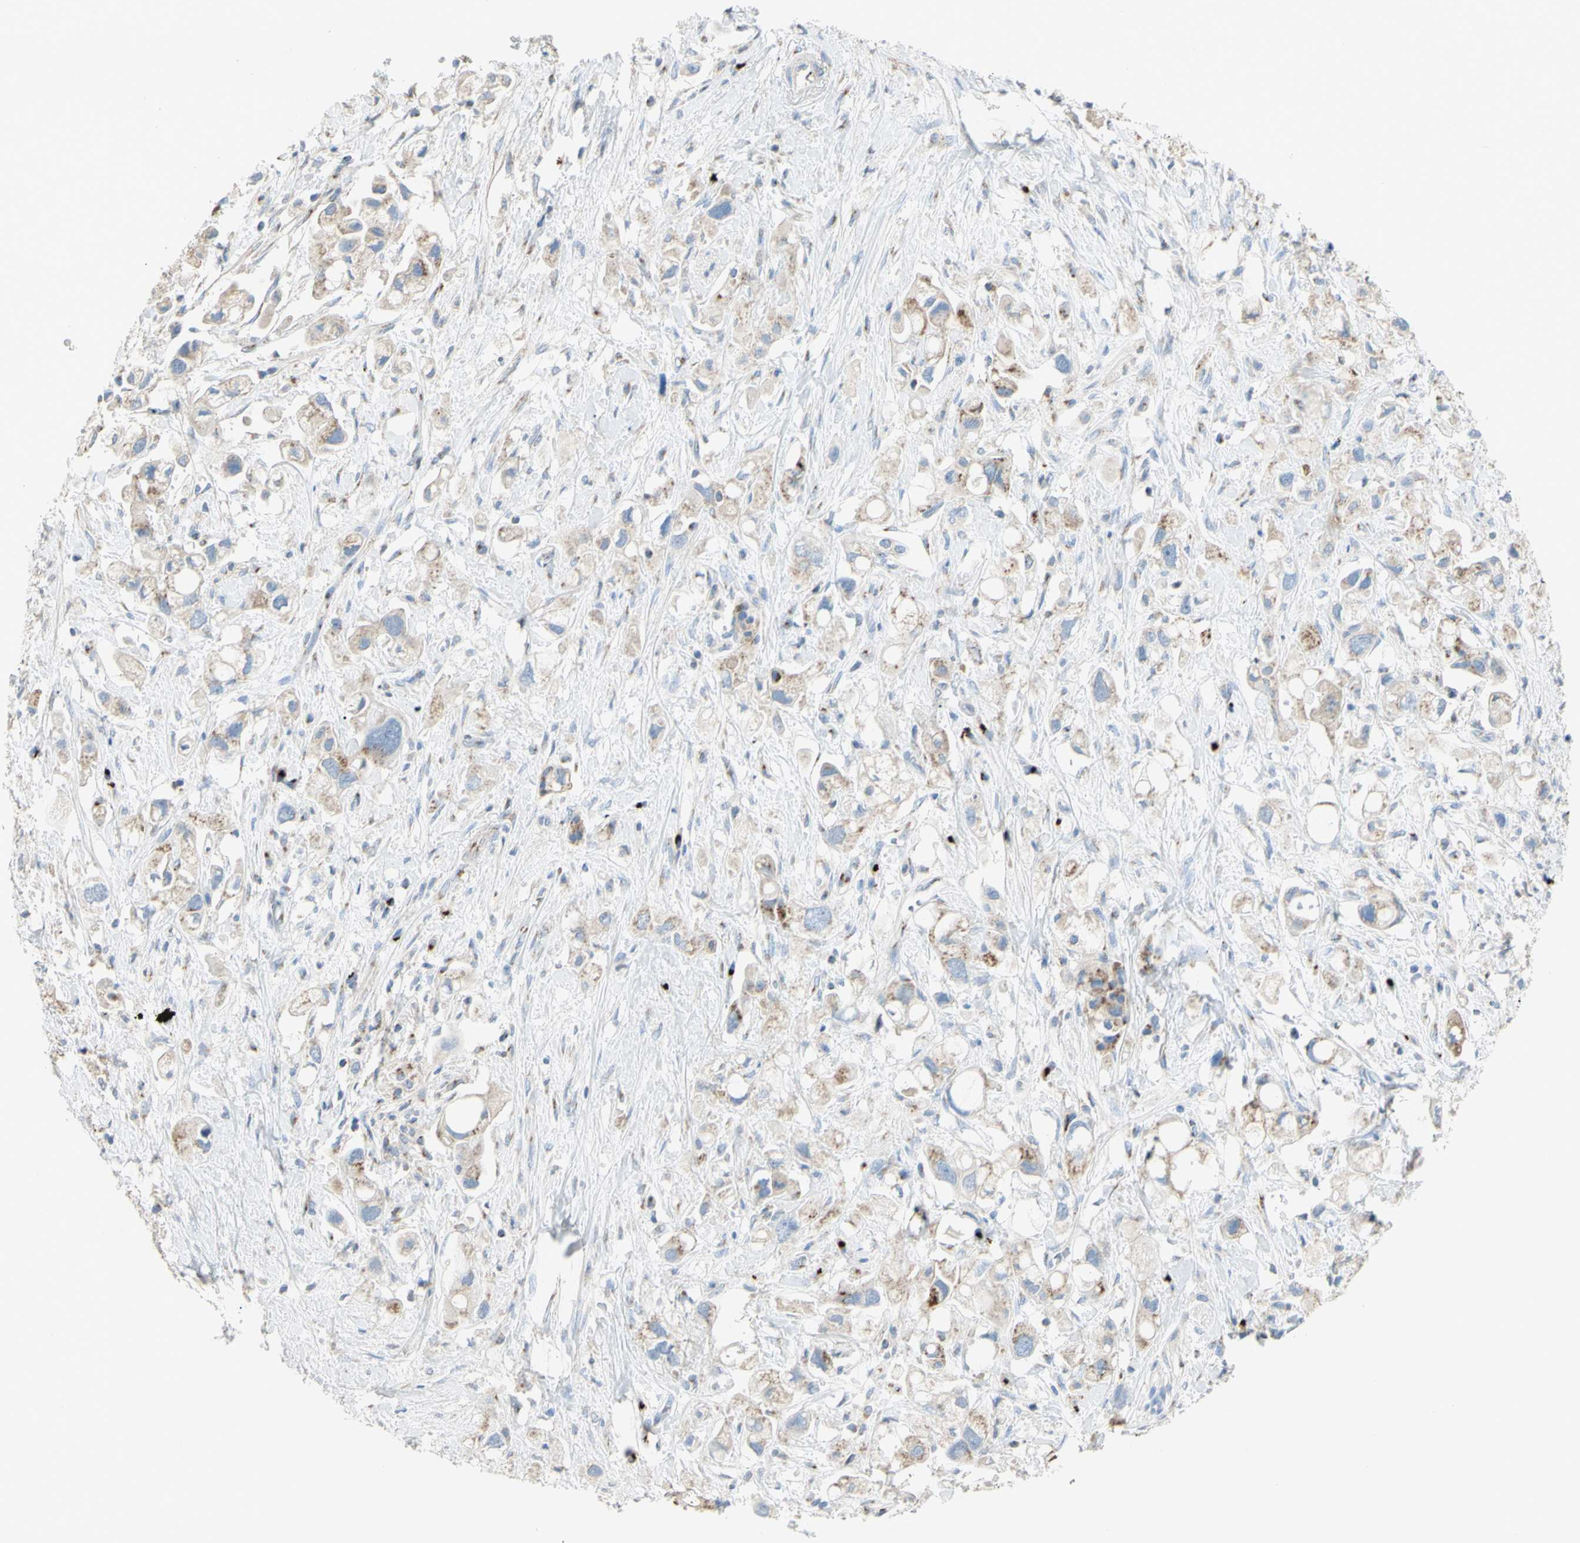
{"staining": {"intensity": "weak", "quantity": ">75%", "location": "cytoplasmic/membranous"}, "tissue": "pancreatic cancer", "cell_type": "Tumor cells", "image_type": "cancer", "snomed": [{"axis": "morphology", "description": "Adenocarcinoma, NOS"}, {"axis": "topography", "description": "Pancreas"}], "caption": "Pancreatic cancer stained for a protein exhibits weak cytoplasmic/membranous positivity in tumor cells.", "gene": "B4GALT3", "patient": {"sex": "female", "age": 56}}